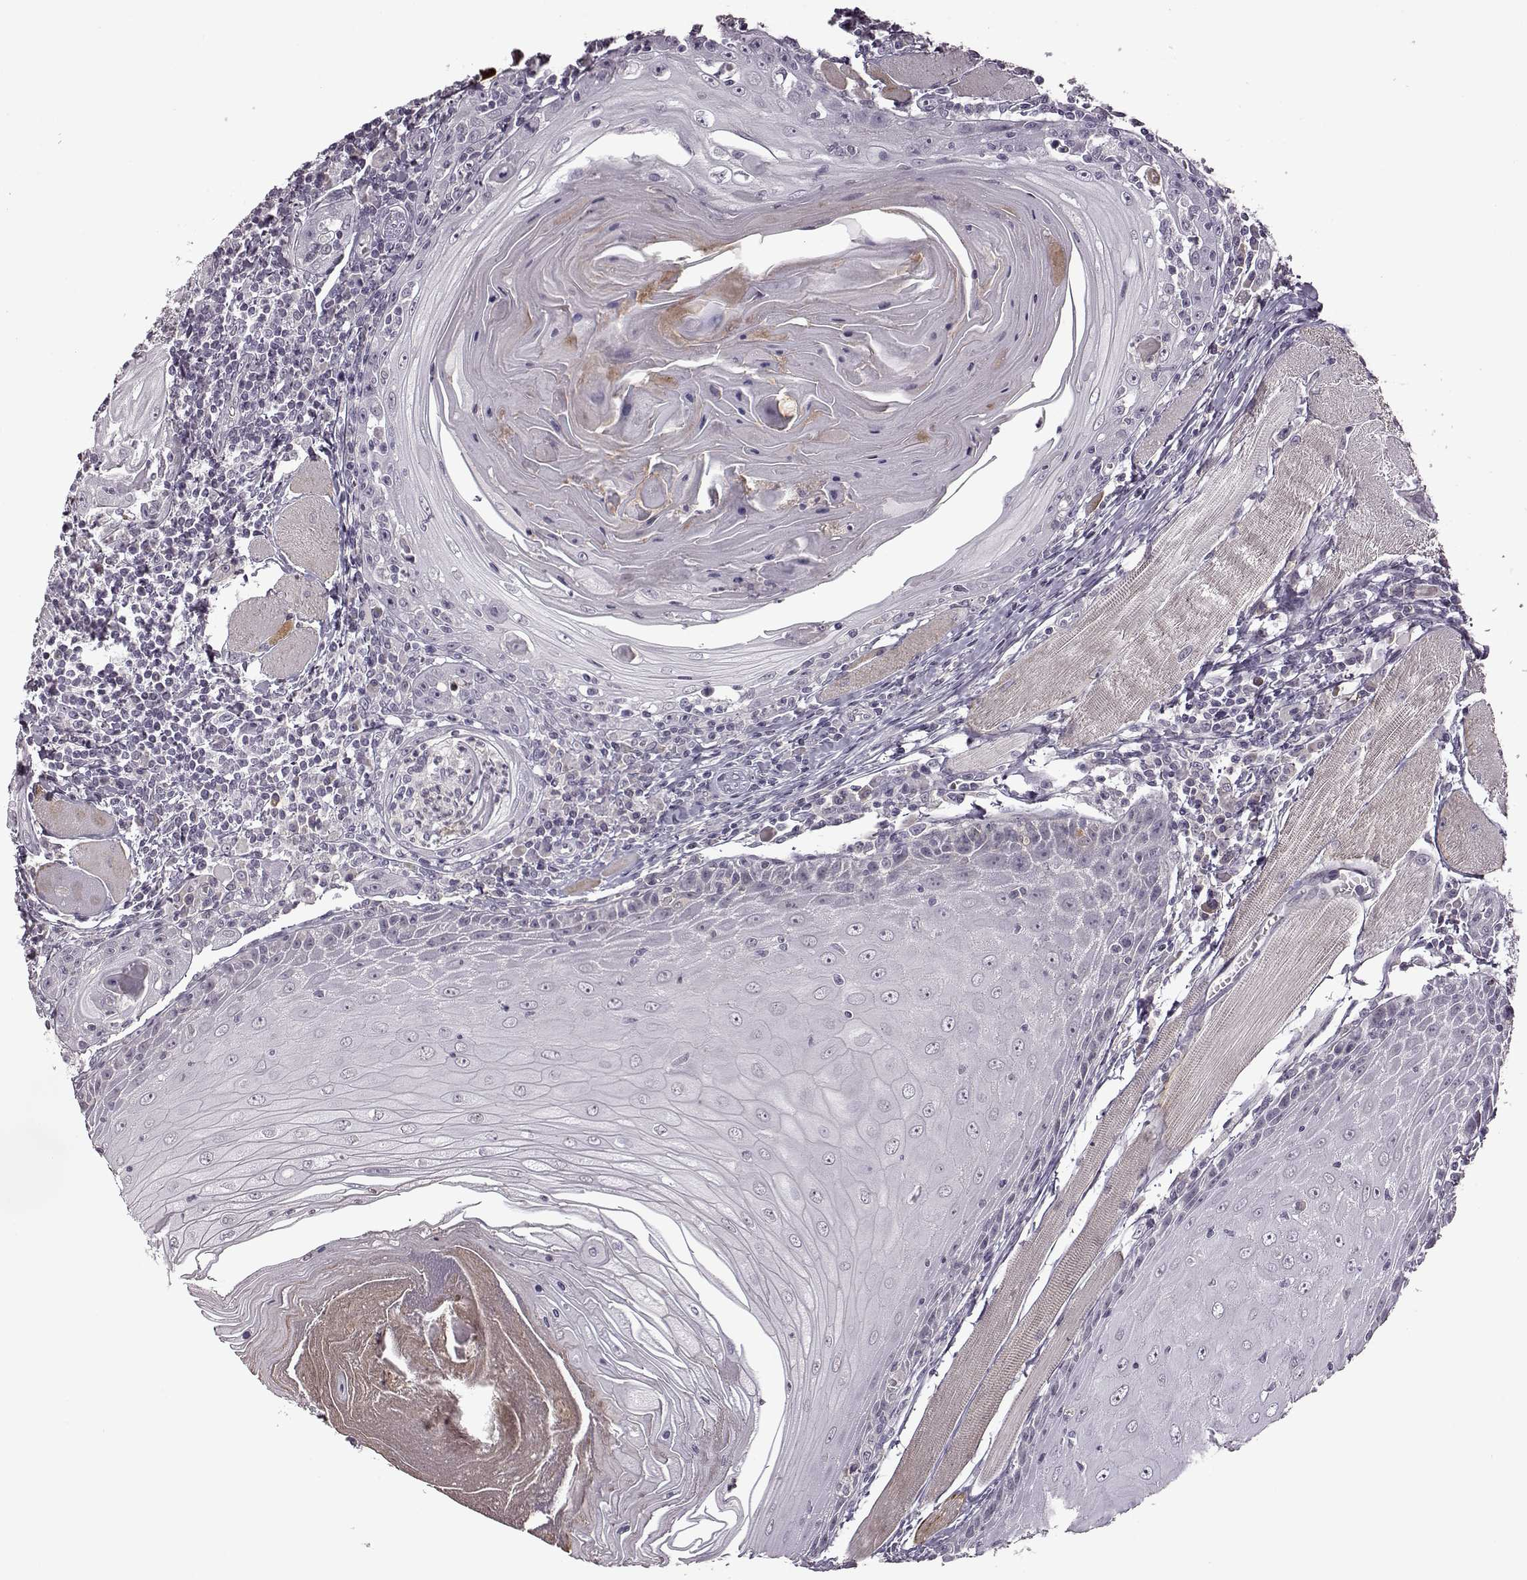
{"staining": {"intensity": "negative", "quantity": "none", "location": "none"}, "tissue": "head and neck cancer", "cell_type": "Tumor cells", "image_type": "cancer", "snomed": [{"axis": "morphology", "description": "Normal tissue, NOS"}, {"axis": "morphology", "description": "Squamous cell carcinoma, NOS"}, {"axis": "topography", "description": "Oral tissue"}, {"axis": "topography", "description": "Head-Neck"}], "caption": "Tumor cells show no significant protein staining in head and neck cancer (squamous cell carcinoma).", "gene": "CNGA3", "patient": {"sex": "male", "age": 52}}